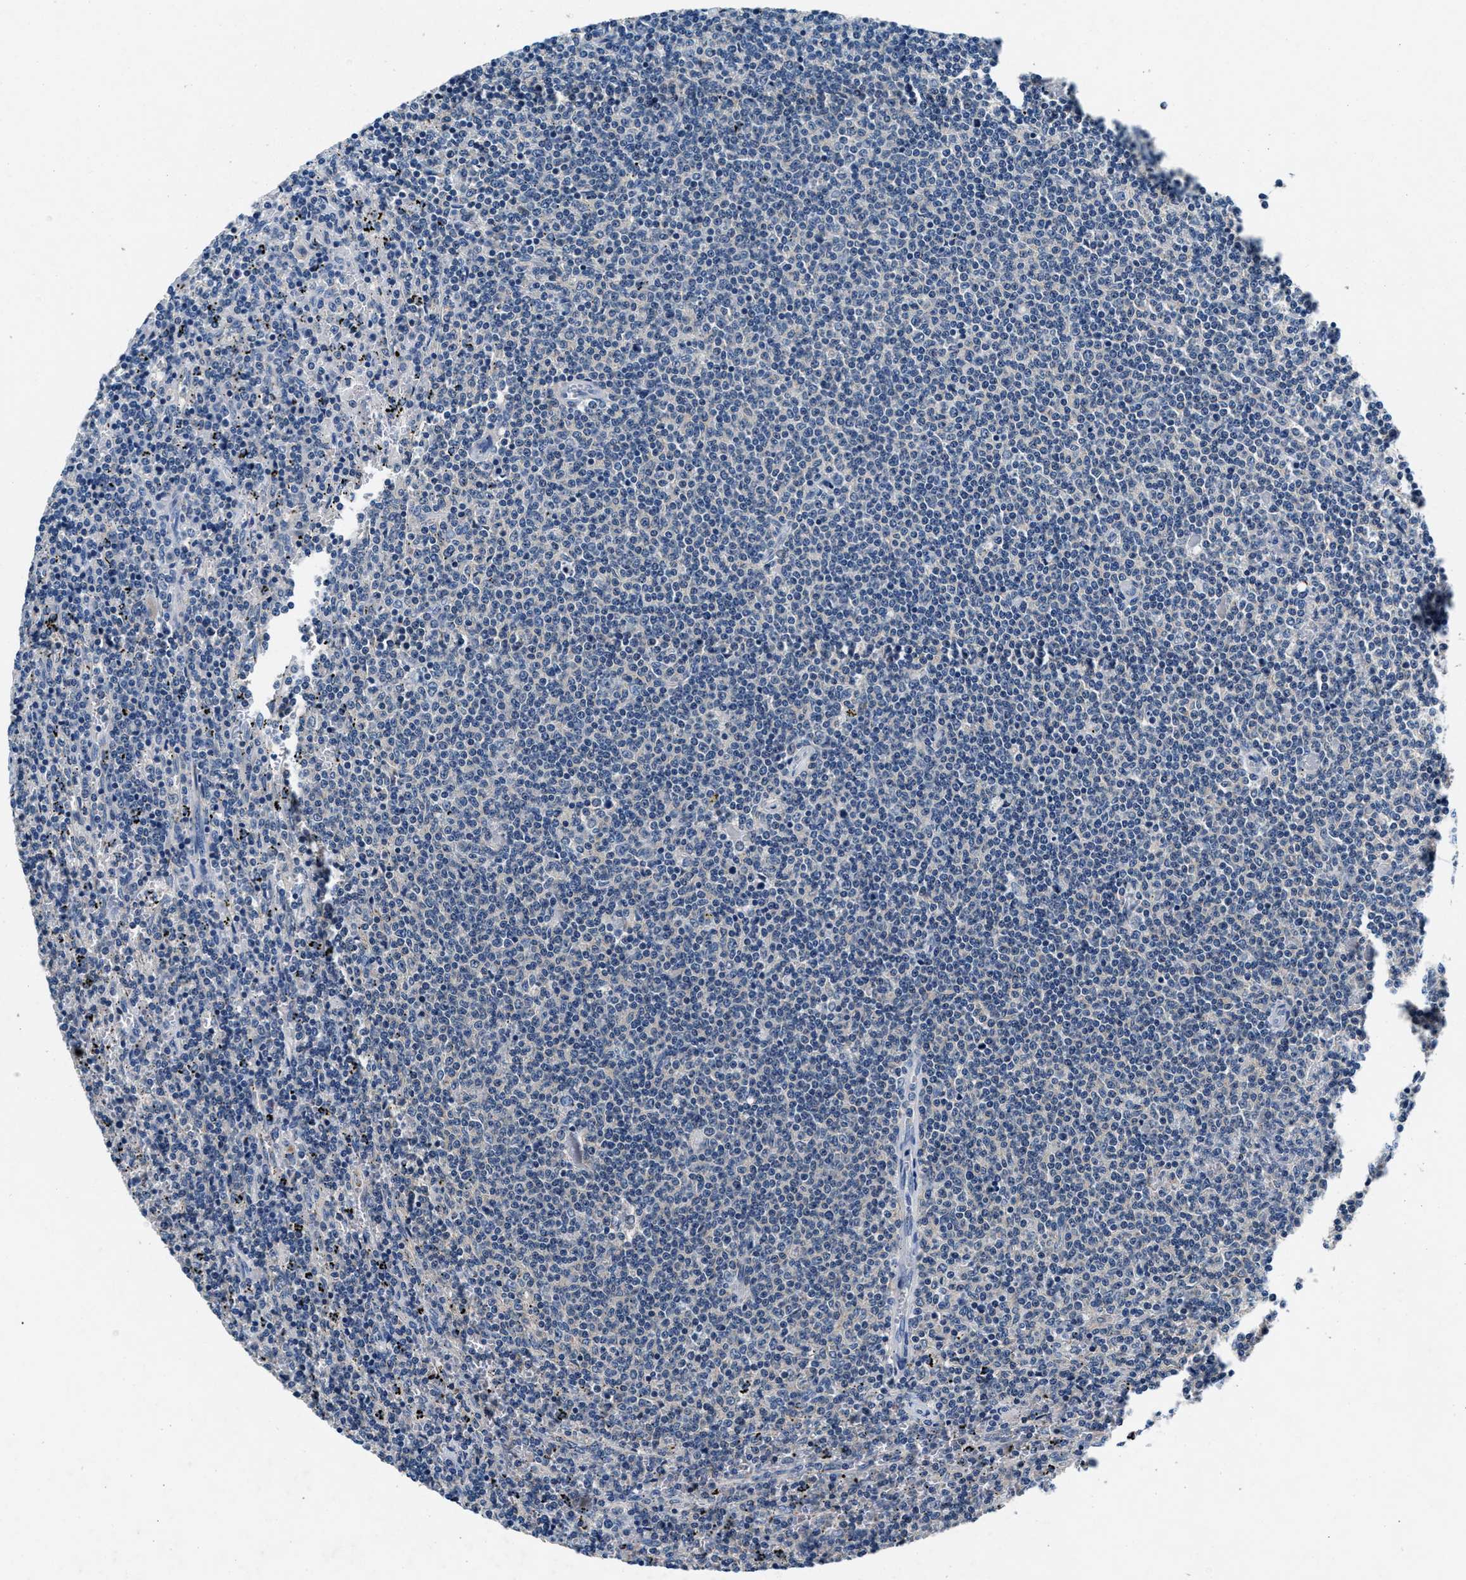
{"staining": {"intensity": "negative", "quantity": "none", "location": "none"}, "tissue": "lymphoma", "cell_type": "Tumor cells", "image_type": "cancer", "snomed": [{"axis": "morphology", "description": "Malignant lymphoma, non-Hodgkin's type, Low grade"}, {"axis": "topography", "description": "Spleen"}], "caption": "Tumor cells are negative for protein expression in human lymphoma.", "gene": "DENND6B", "patient": {"sex": "female", "age": 50}}